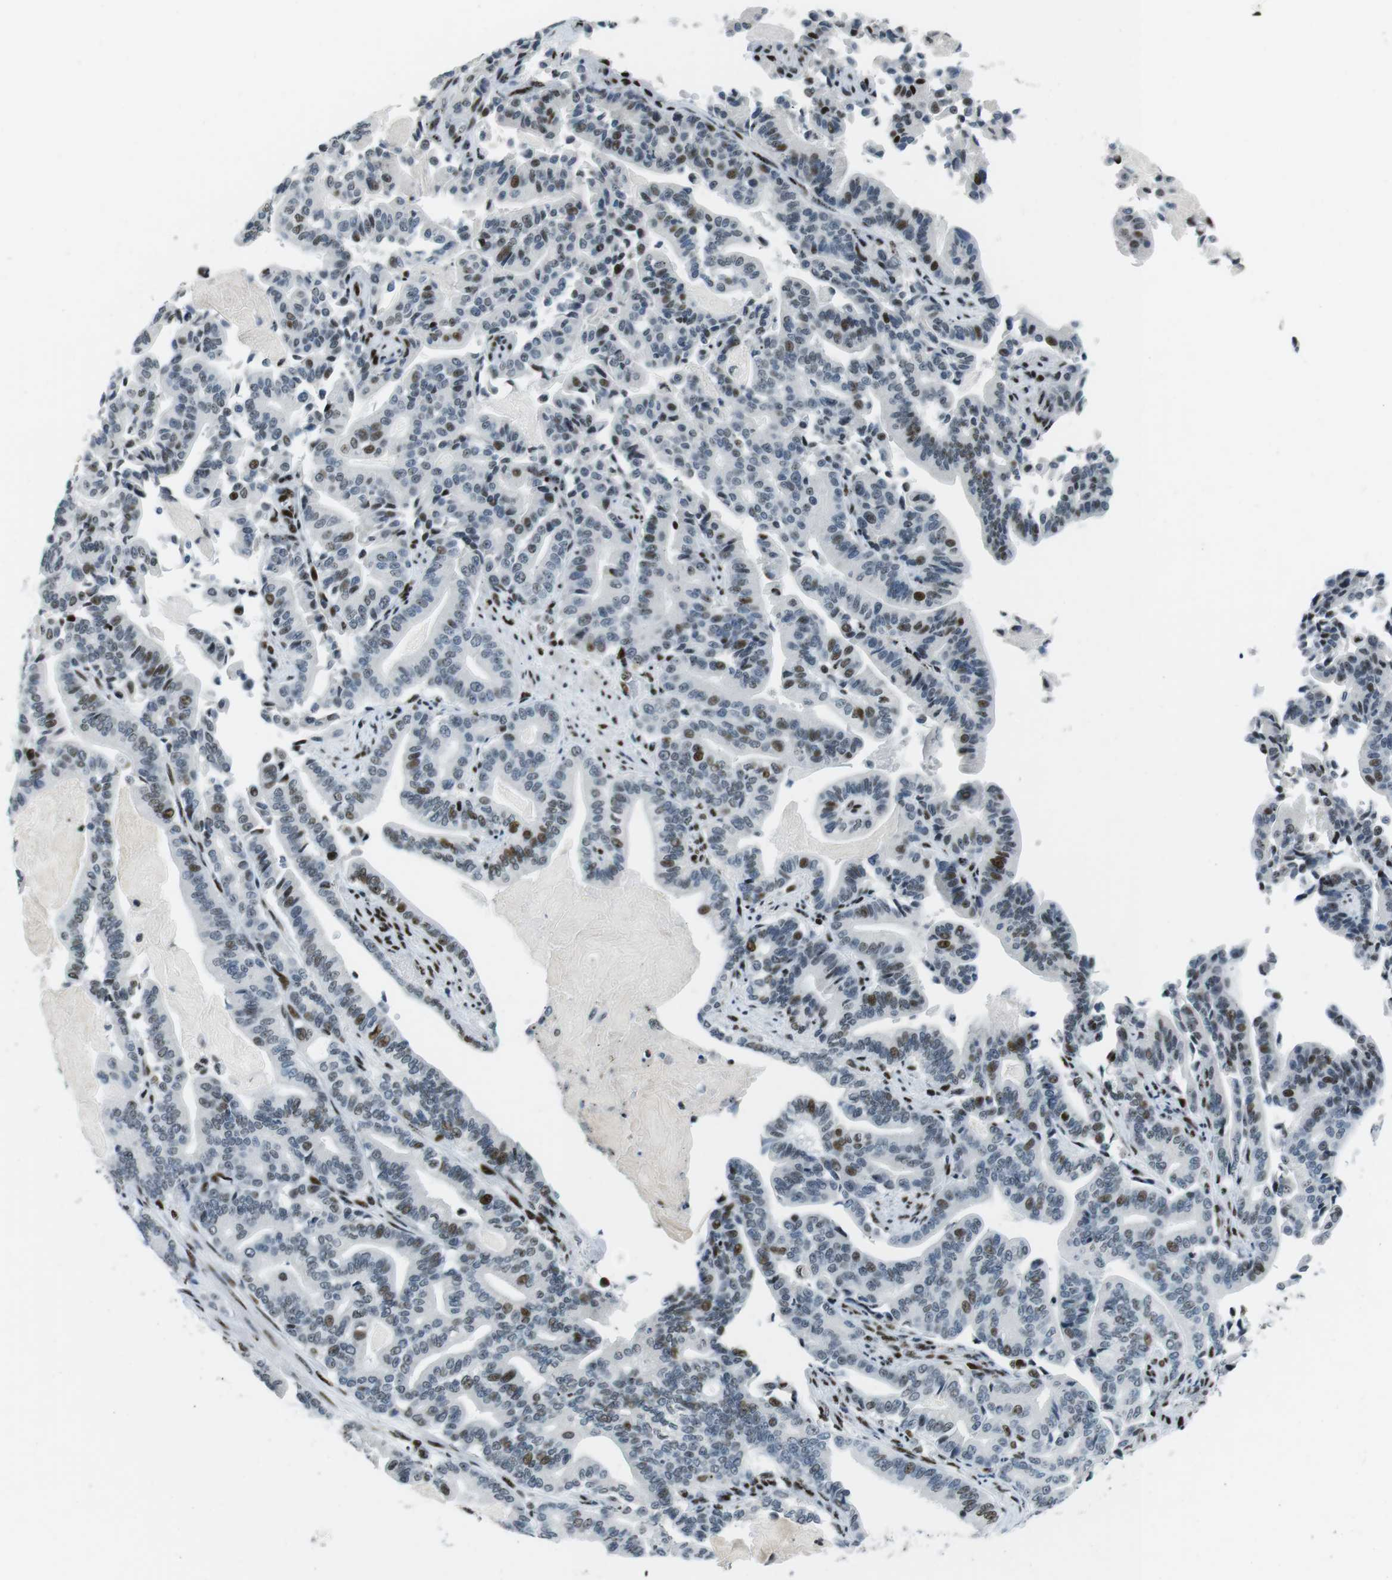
{"staining": {"intensity": "moderate", "quantity": "<25%", "location": "nuclear"}, "tissue": "pancreatic cancer", "cell_type": "Tumor cells", "image_type": "cancer", "snomed": [{"axis": "morphology", "description": "Normal tissue, NOS"}, {"axis": "morphology", "description": "Adenocarcinoma, NOS"}, {"axis": "topography", "description": "Pancreas"}], "caption": "Moderate nuclear protein expression is present in about <25% of tumor cells in pancreatic adenocarcinoma.", "gene": "PML", "patient": {"sex": "male", "age": 63}}